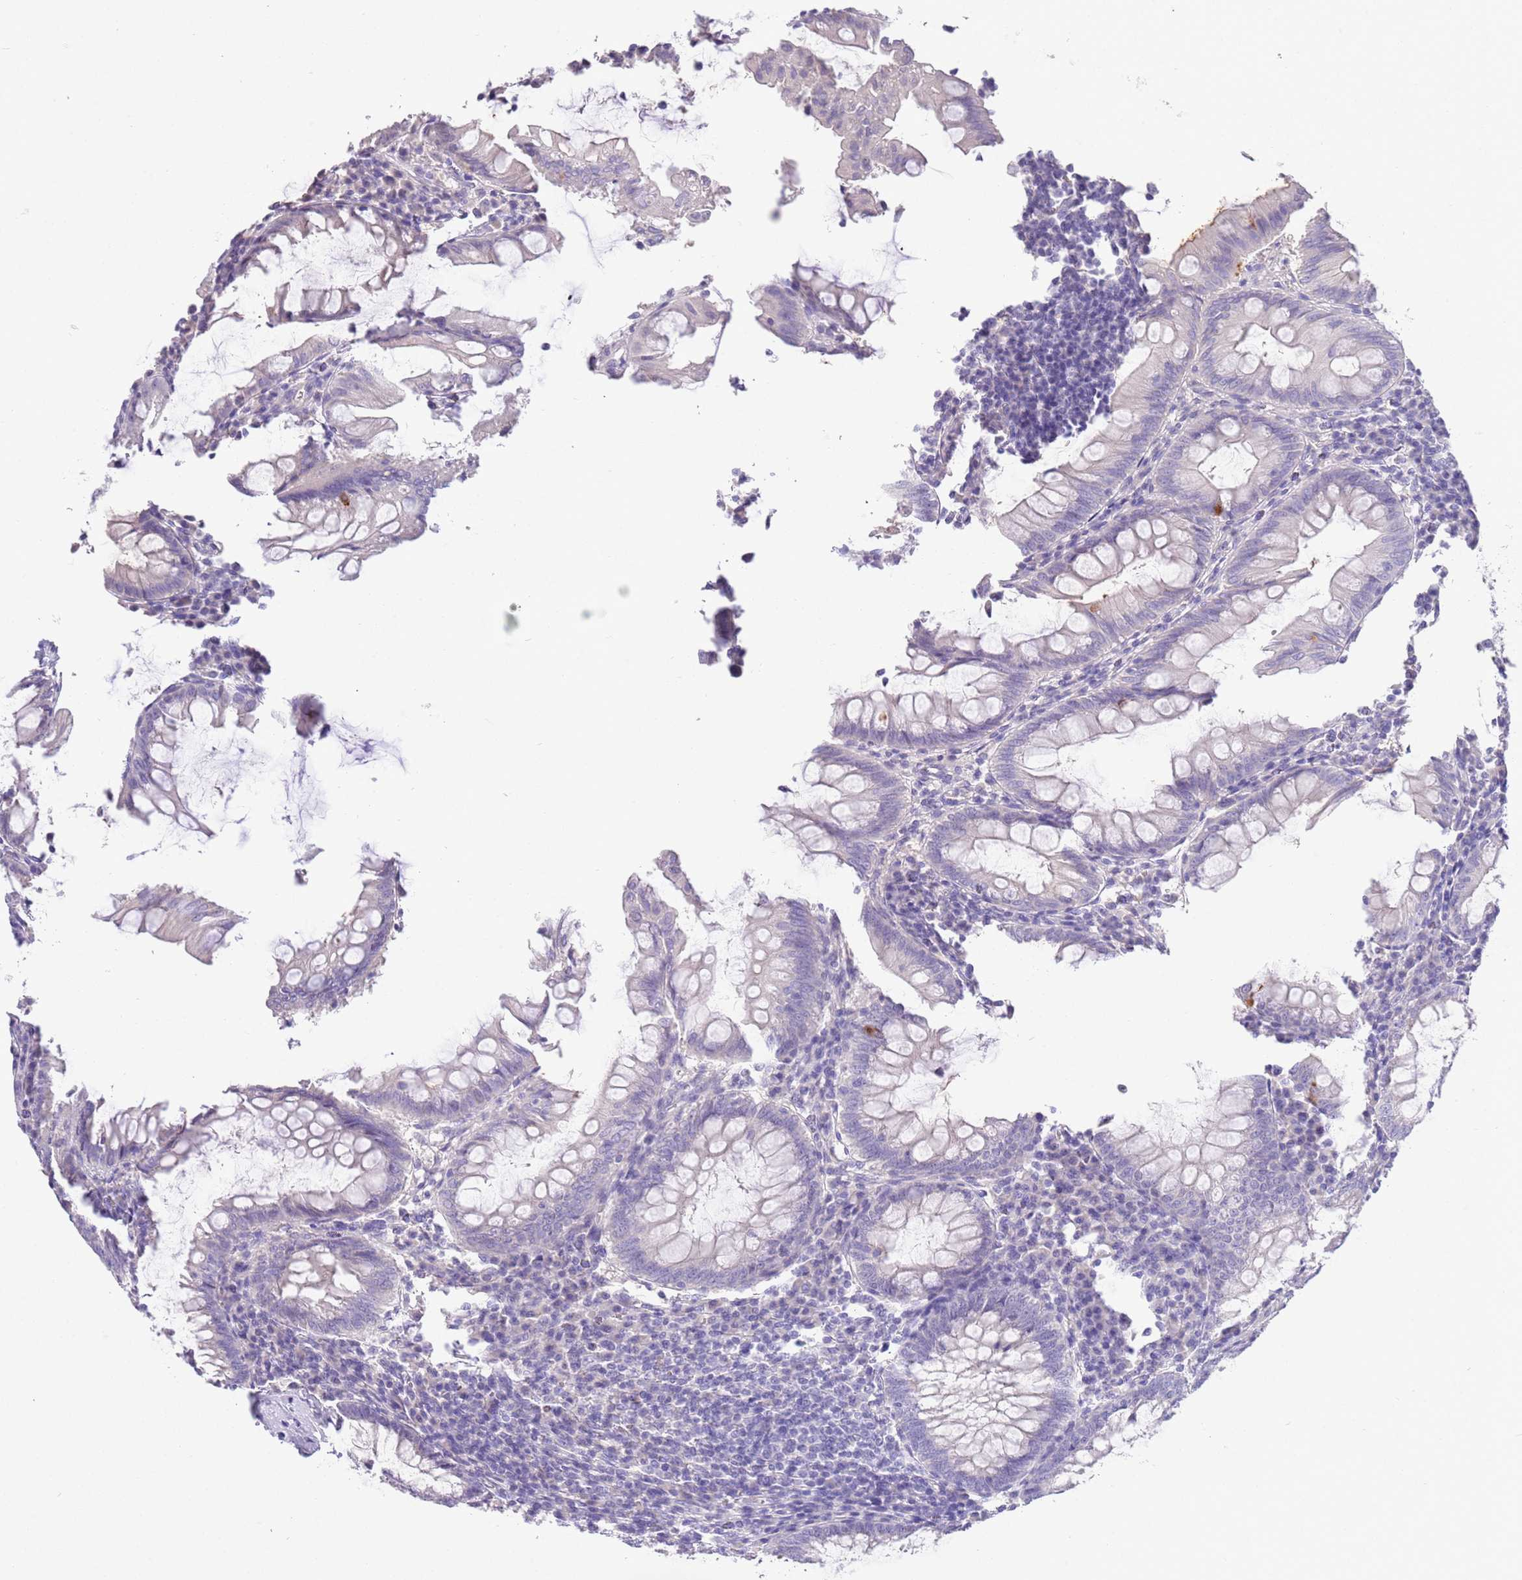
{"staining": {"intensity": "negative", "quantity": "none", "location": "none"}, "tissue": "appendix", "cell_type": "Glandular cells", "image_type": "normal", "snomed": [{"axis": "morphology", "description": "Normal tissue, NOS"}, {"axis": "topography", "description": "Appendix"}], "caption": "High power microscopy image of an immunohistochemistry histopathology image of normal appendix, revealing no significant positivity in glandular cells. (Stains: DAB (3,3'-diaminobenzidine) IHC with hematoxylin counter stain, Microscopy: brightfield microscopy at high magnification).", "gene": "SFTPA1", "patient": {"sex": "male", "age": 83}}